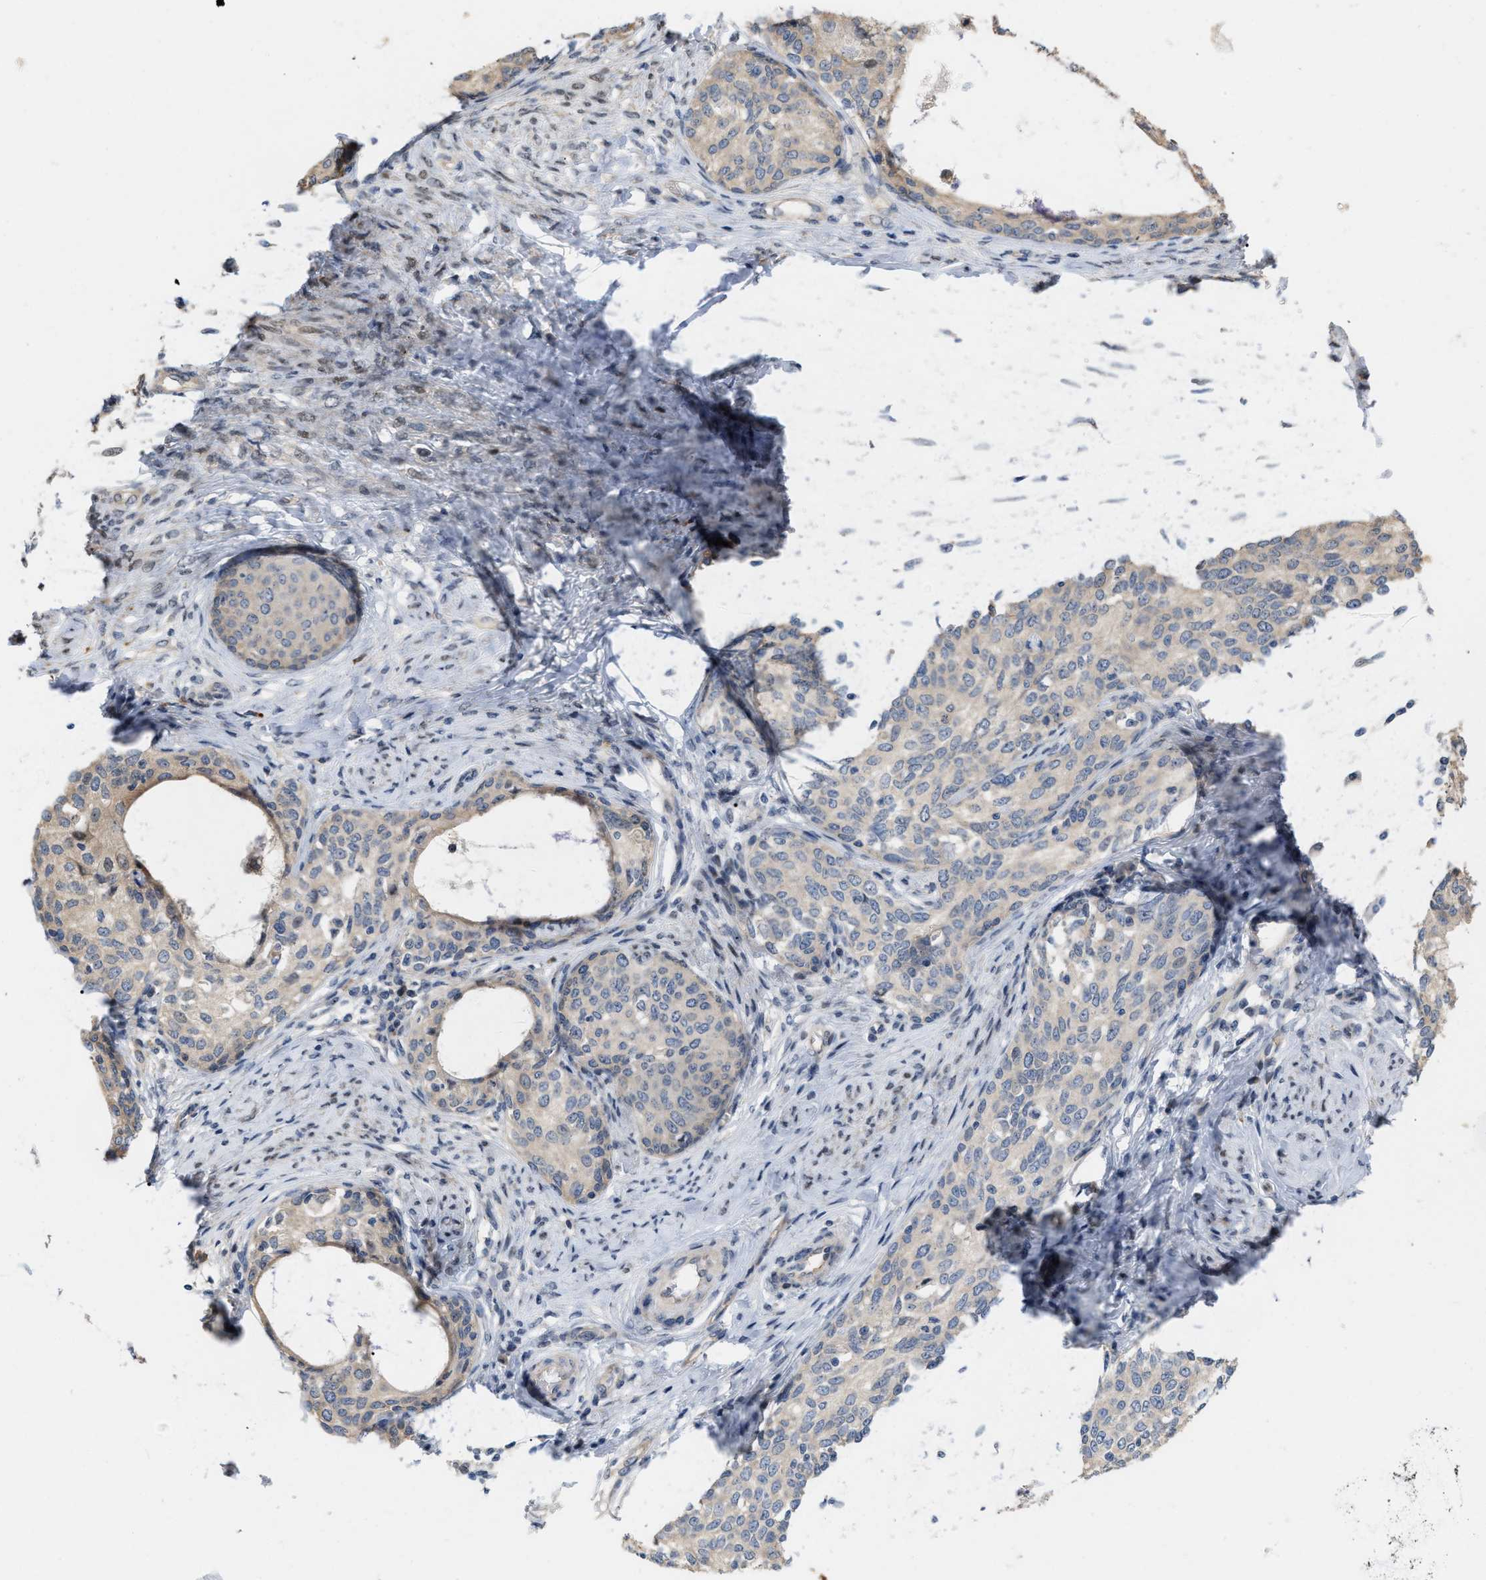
{"staining": {"intensity": "weak", "quantity": ">75%", "location": "cytoplasmic/membranous"}, "tissue": "cervical cancer", "cell_type": "Tumor cells", "image_type": "cancer", "snomed": [{"axis": "morphology", "description": "Squamous cell carcinoma, NOS"}, {"axis": "morphology", "description": "Adenocarcinoma, NOS"}, {"axis": "topography", "description": "Cervix"}], "caption": "IHC of cervical cancer (adenocarcinoma) shows low levels of weak cytoplasmic/membranous staining in about >75% of tumor cells. (DAB IHC, brown staining for protein, blue staining for nuclei).", "gene": "CSNK1A1", "patient": {"sex": "female", "age": 52}}